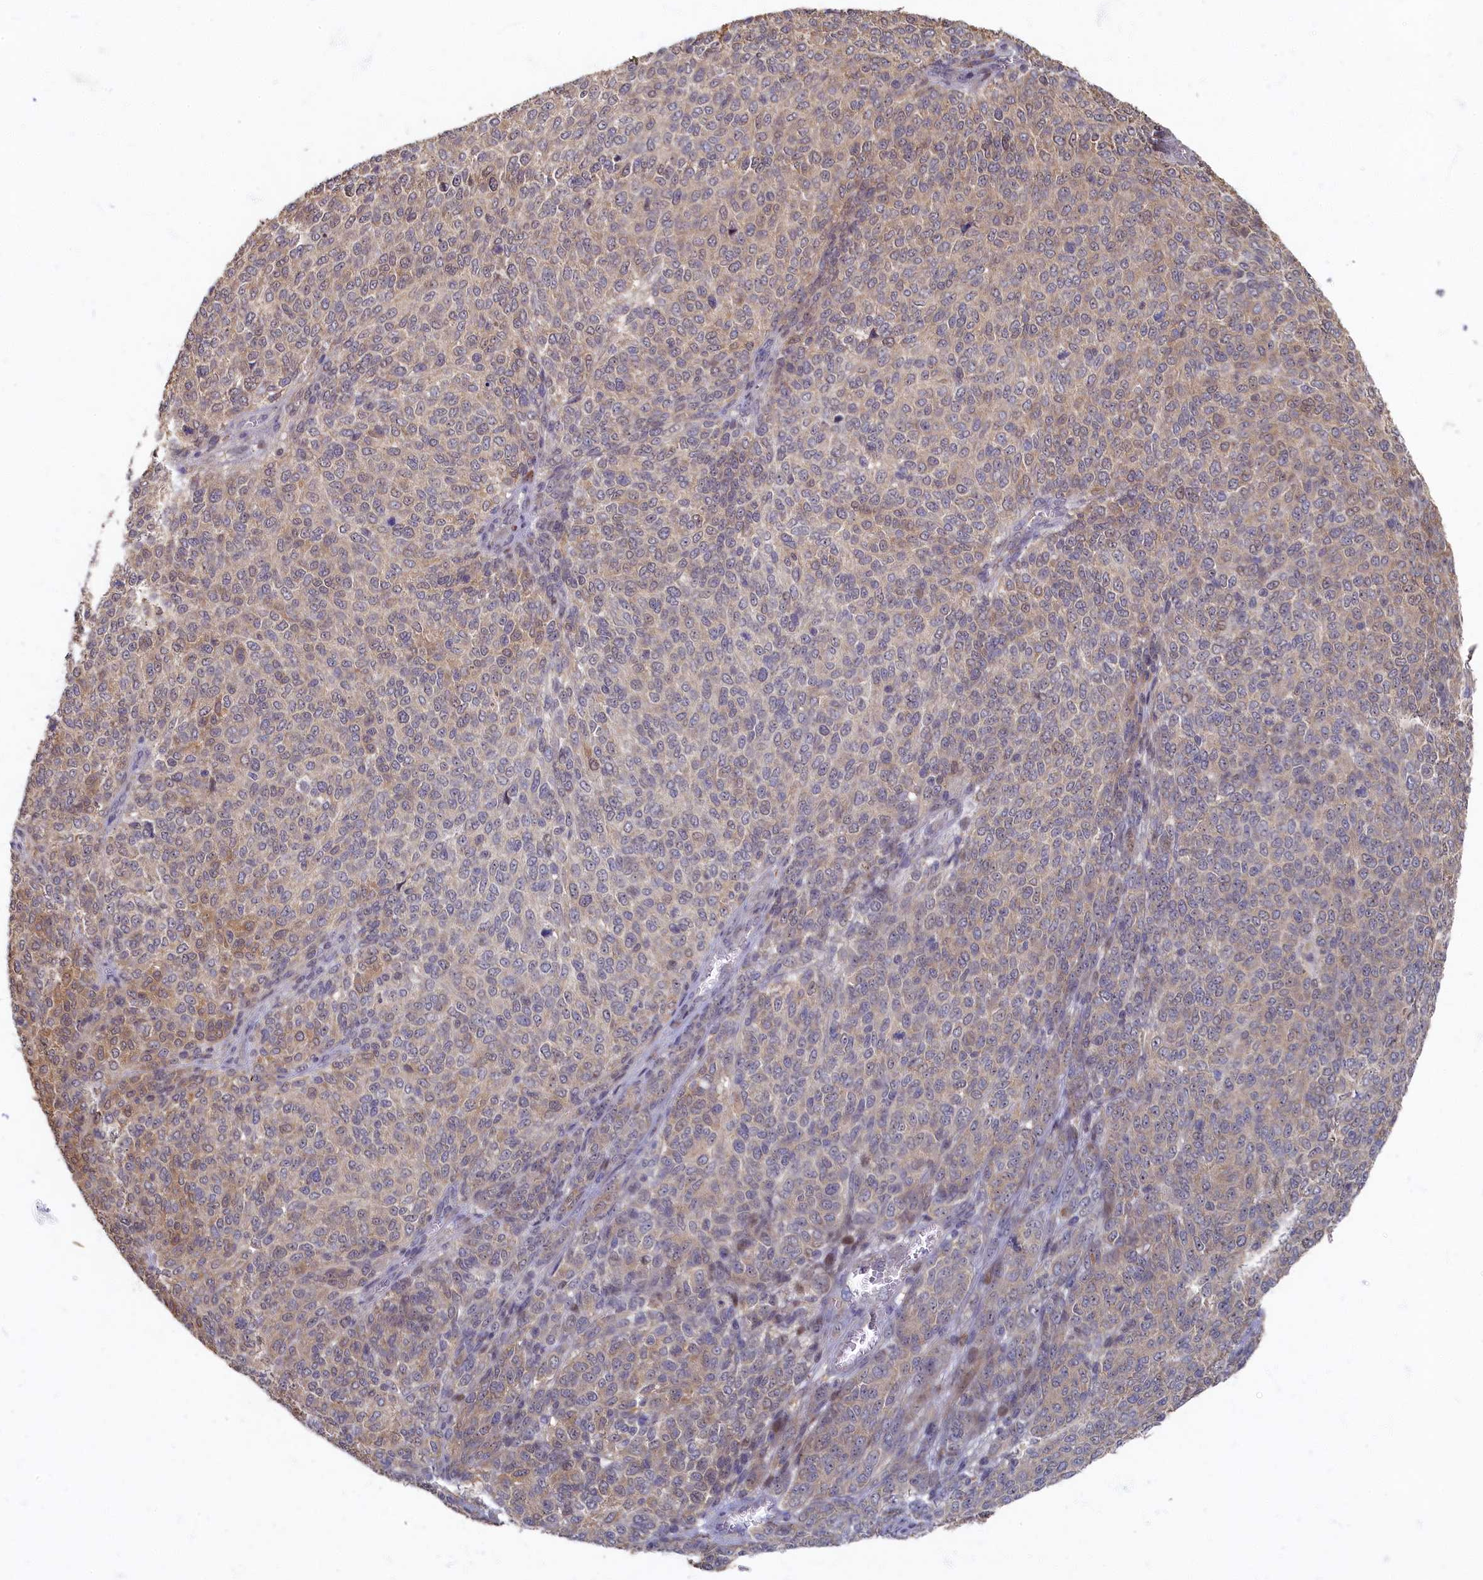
{"staining": {"intensity": "weak", "quantity": "25%-75%", "location": "cytoplasmic/membranous,nuclear"}, "tissue": "melanoma", "cell_type": "Tumor cells", "image_type": "cancer", "snomed": [{"axis": "morphology", "description": "Malignant melanoma, NOS"}, {"axis": "topography", "description": "Skin"}], "caption": "A high-resolution photomicrograph shows immunohistochemistry staining of melanoma, which shows weak cytoplasmic/membranous and nuclear expression in approximately 25%-75% of tumor cells.", "gene": "HUNK", "patient": {"sex": "male", "age": 49}}